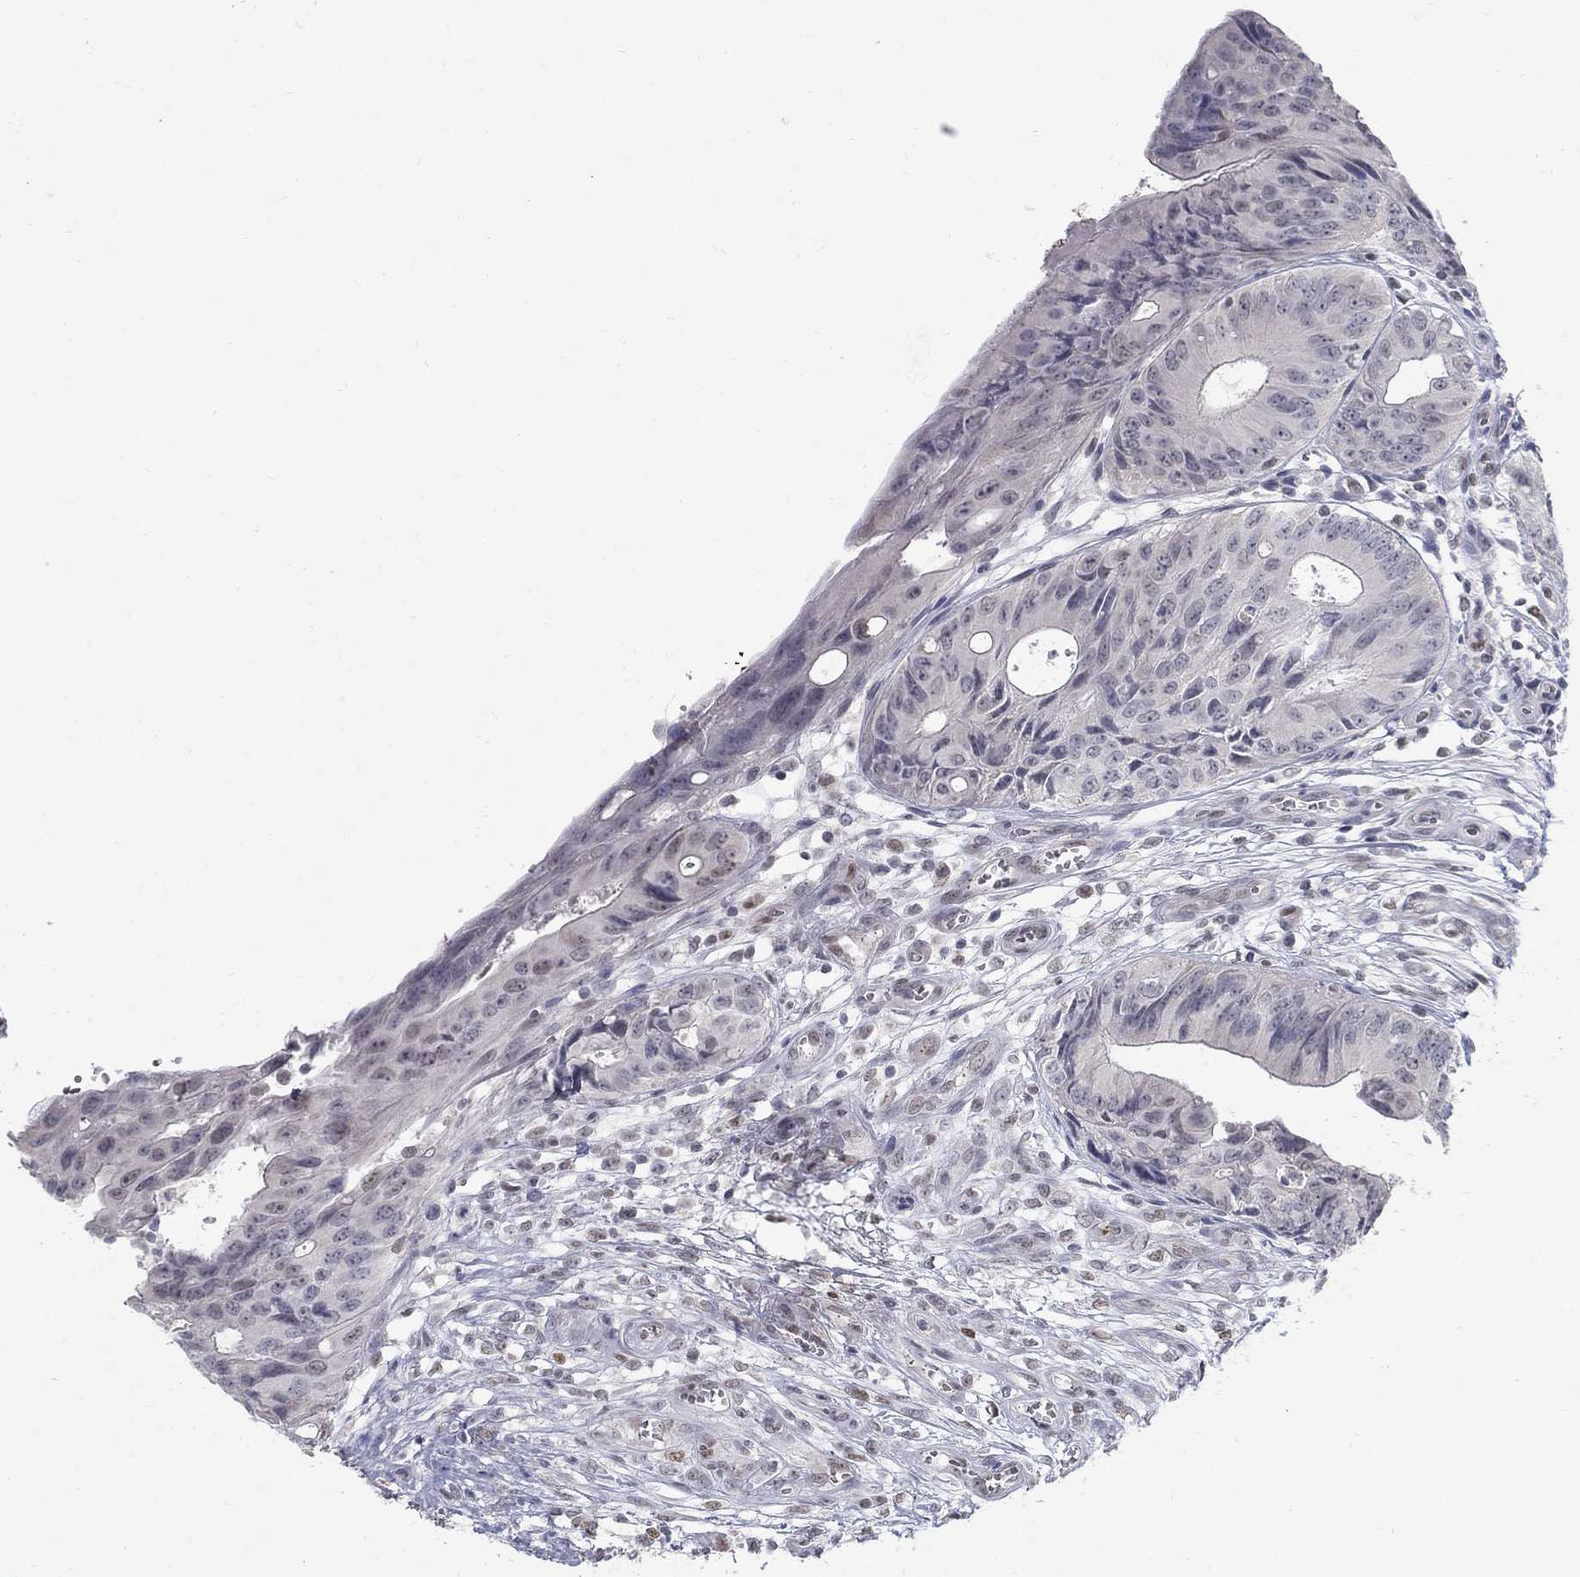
{"staining": {"intensity": "negative", "quantity": "none", "location": "none"}, "tissue": "colorectal cancer", "cell_type": "Tumor cells", "image_type": "cancer", "snomed": [{"axis": "morphology", "description": "Normal tissue, NOS"}, {"axis": "morphology", "description": "Adenocarcinoma, NOS"}, {"axis": "topography", "description": "Colon"}], "caption": "DAB immunohistochemical staining of human colorectal adenocarcinoma exhibits no significant expression in tumor cells.", "gene": "GCFC2", "patient": {"sex": "male", "age": 65}}